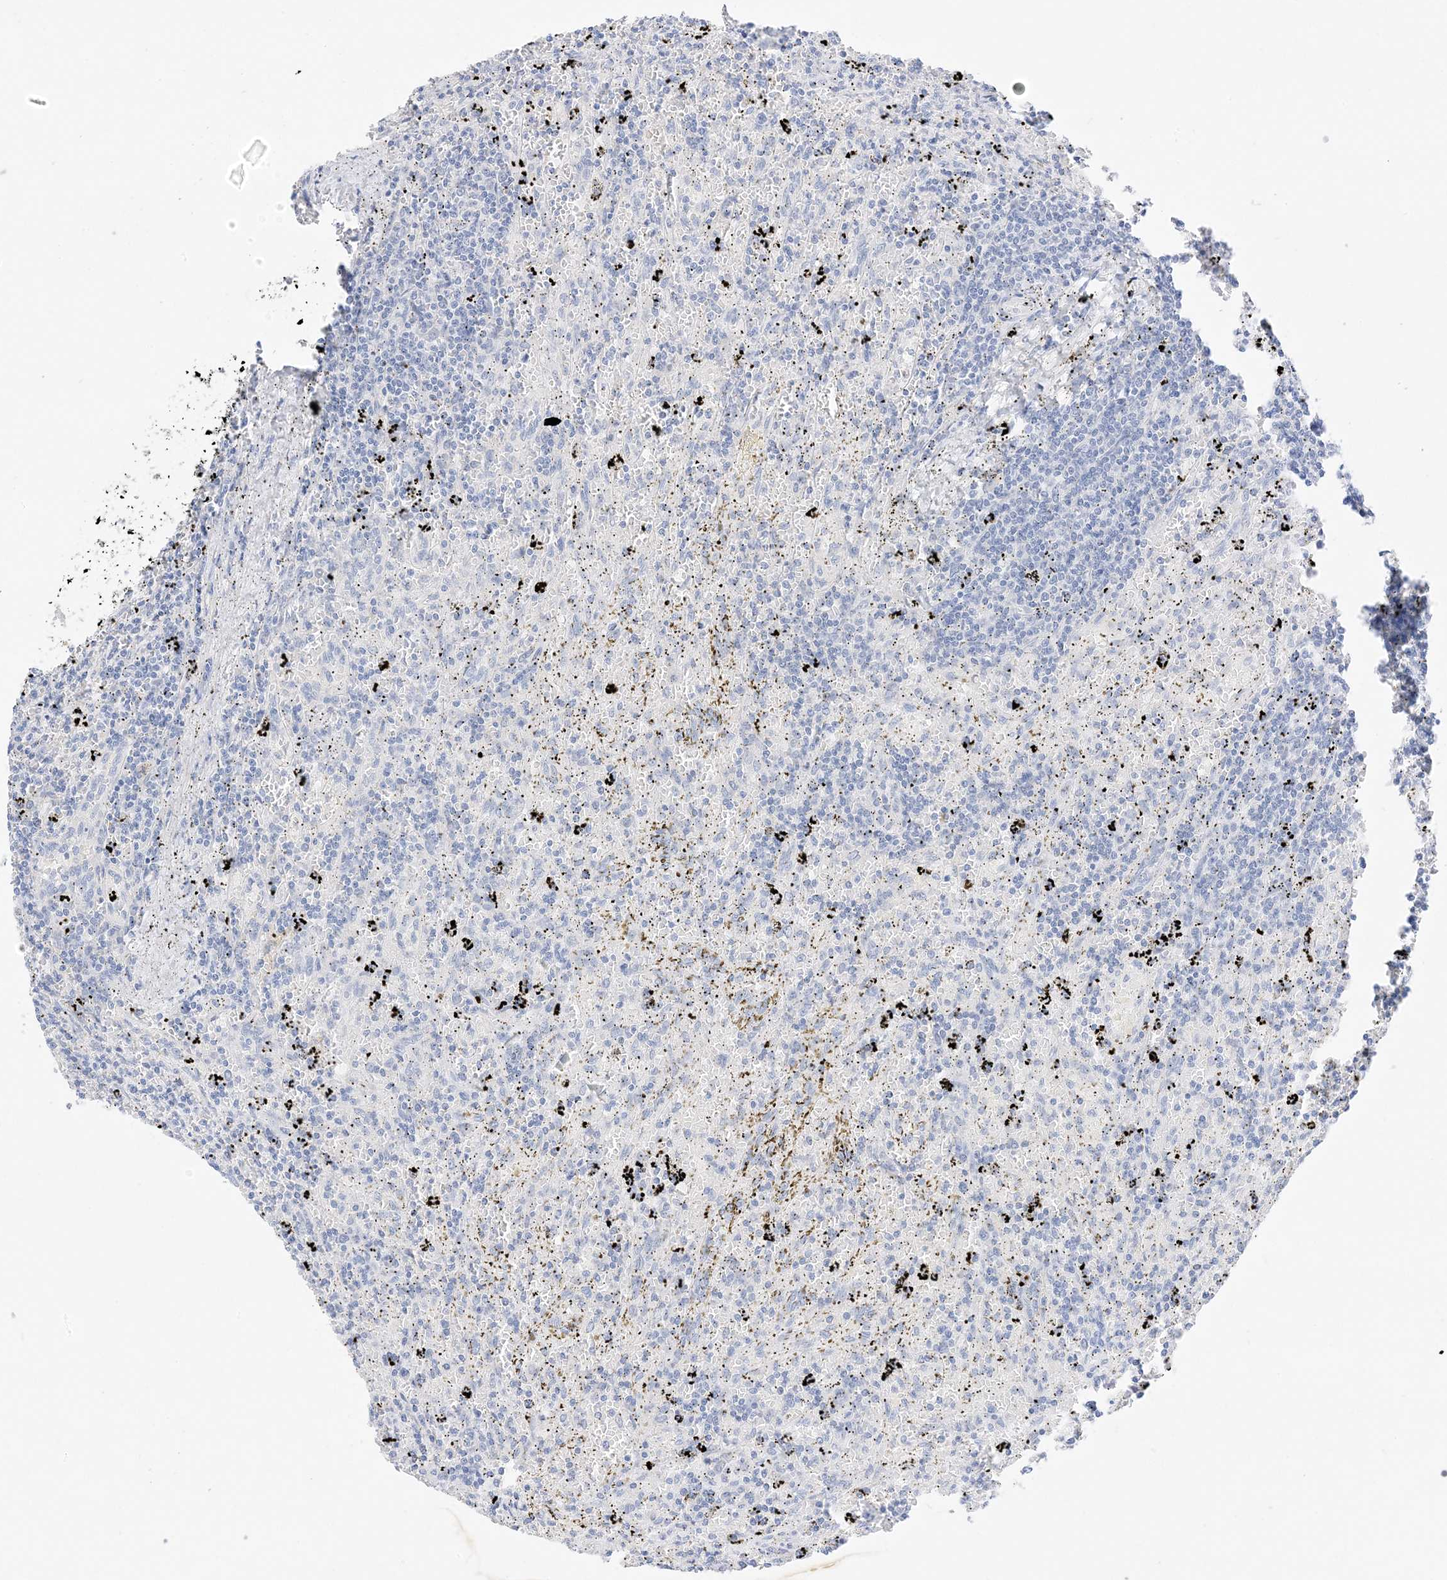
{"staining": {"intensity": "negative", "quantity": "none", "location": "none"}, "tissue": "lymphoma", "cell_type": "Tumor cells", "image_type": "cancer", "snomed": [{"axis": "morphology", "description": "Malignant lymphoma, non-Hodgkin's type, Low grade"}, {"axis": "topography", "description": "Spleen"}], "caption": "Micrograph shows no significant protein positivity in tumor cells of low-grade malignant lymphoma, non-Hodgkin's type.", "gene": "MUC17", "patient": {"sex": "male", "age": 76}}